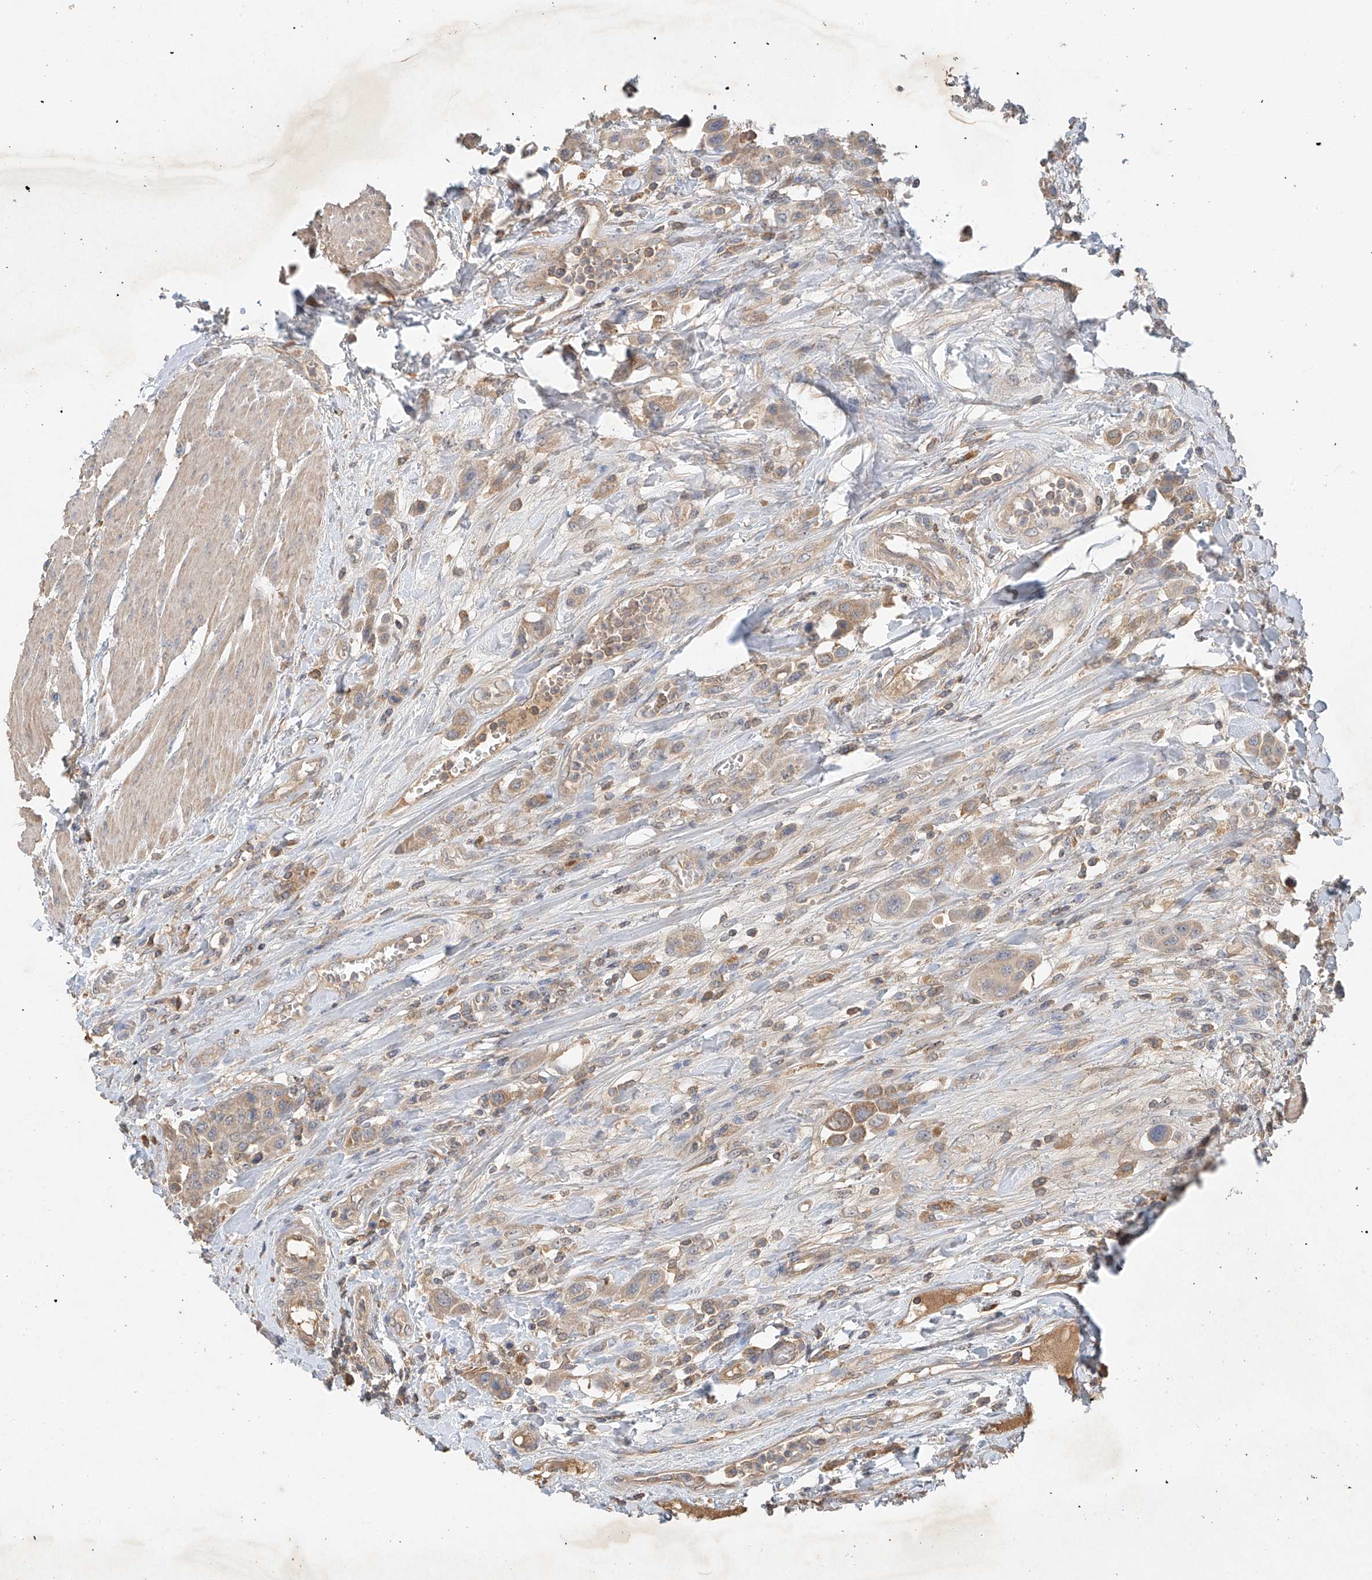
{"staining": {"intensity": "weak", "quantity": ">75%", "location": "cytoplasmic/membranous"}, "tissue": "urothelial cancer", "cell_type": "Tumor cells", "image_type": "cancer", "snomed": [{"axis": "morphology", "description": "Urothelial carcinoma, High grade"}, {"axis": "topography", "description": "Urinary bladder"}], "caption": "Urothelial cancer stained for a protein demonstrates weak cytoplasmic/membranous positivity in tumor cells.", "gene": "GNB1L", "patient": {"sex": "male", "age": 50}}